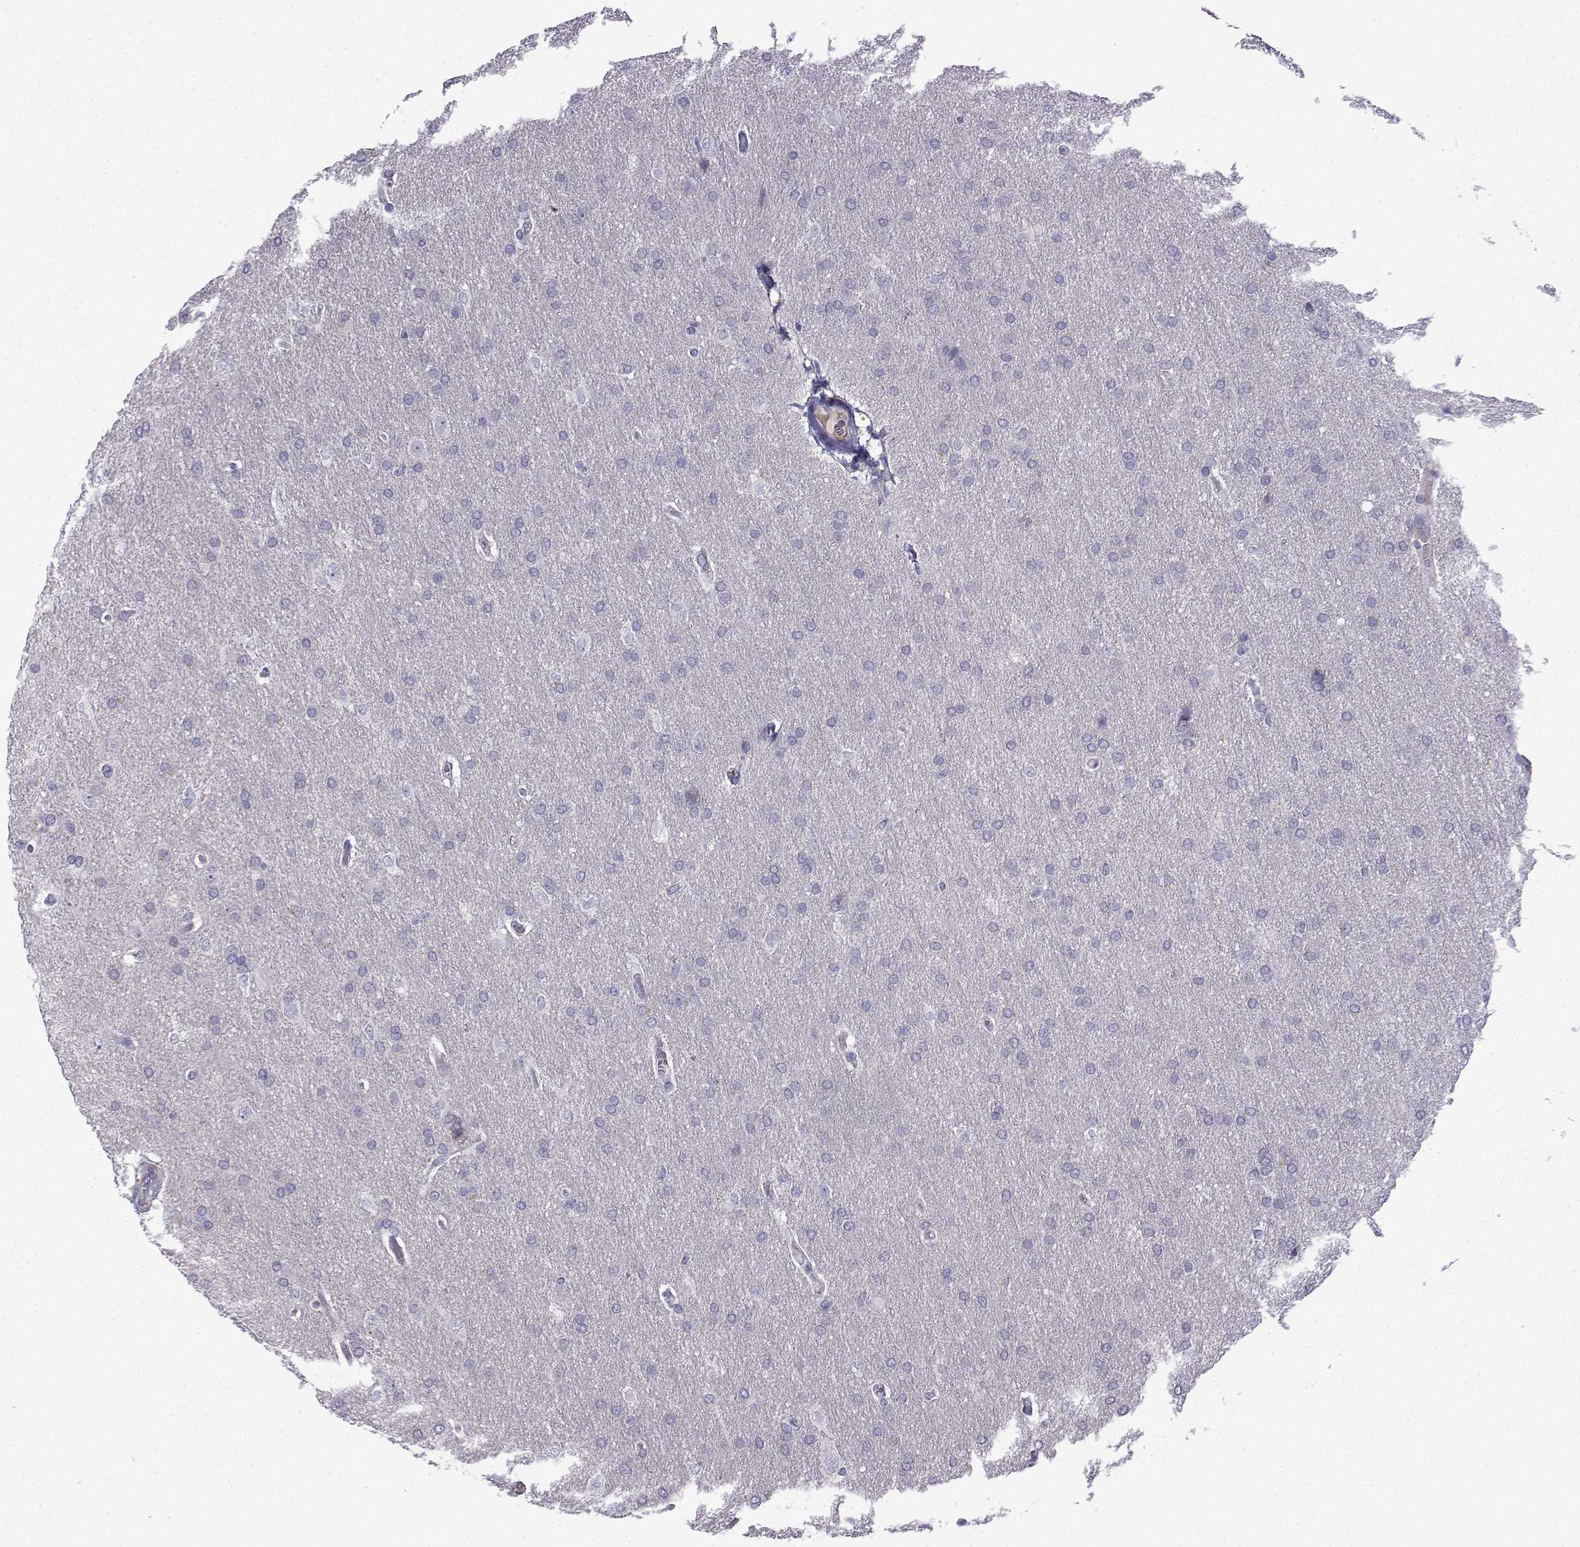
{"staining": {"intensity": "negative", "quantity": "none", "location": "none"}, "tissue": "glioma", "cell_type": "Tumor cells", "image_type": "cancer", "snomed": [{"axis": "morphology", "description": "Glioma, malignant, Low grade"}, {"axis": "topography", "description": "Brain"}], "caption": "IHC micrograph of neoplastic tissue: malignant low-grade glioma stained with DAB (3,3'-diaminobenzidine) demonstrates no significant protein positivity in tumor cells.", "gene": "SPACA7", "patient": {"sex": "female", "age": 32}}